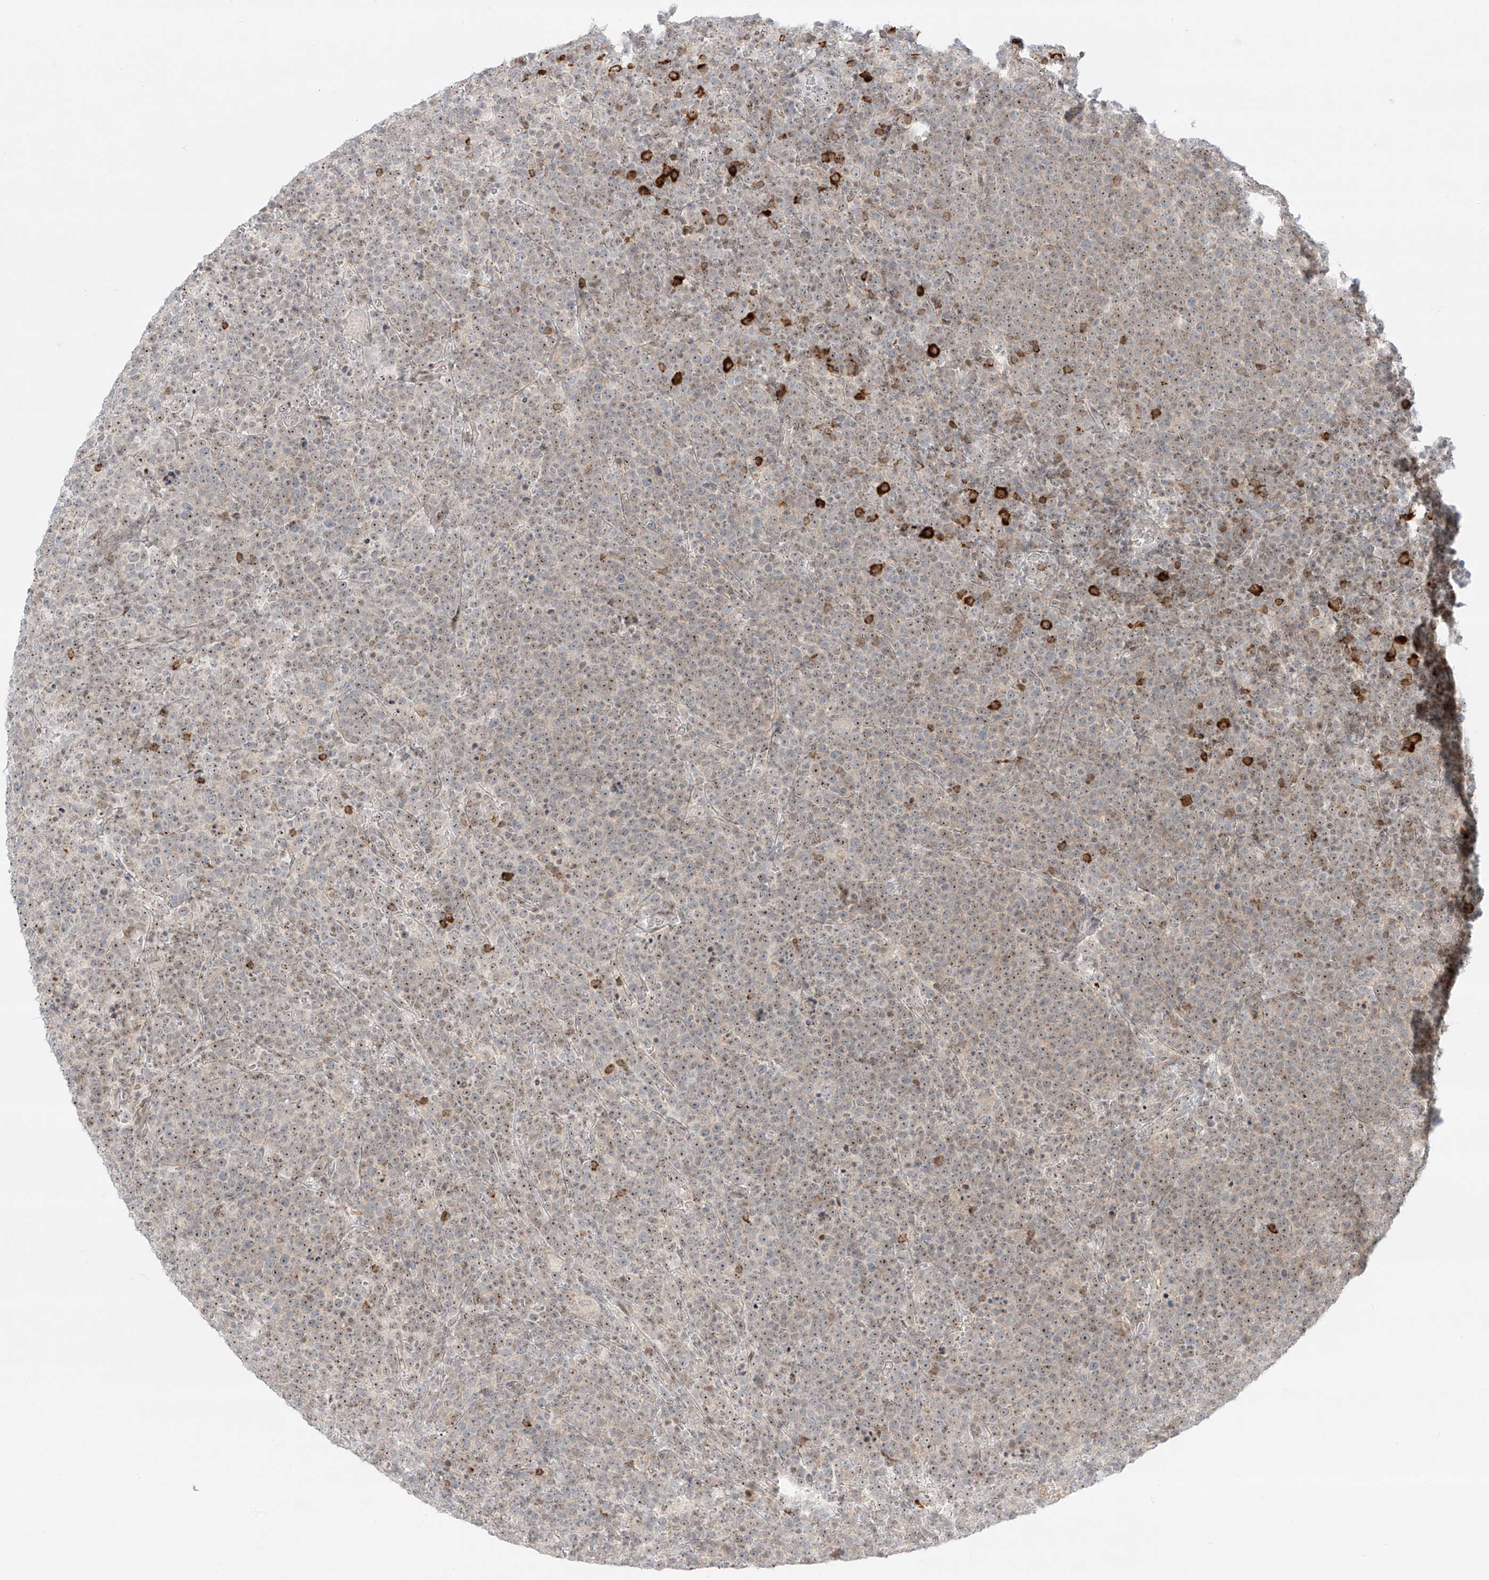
{"staining": {"intensity": "weak", "quantity": "25%-75%", "location": "nuclear"}, "tissue": "lymphoma", "cell_type": "Tumor cells", "image_type": "cancer", "snomed": [{"axis": "morphology", "description": "Malignant lymphoma, non-Hodgkin's type, High grade"}, {"axis": "topography", "description": "Lymph node"}], "caption": "A low amount of weak nuclear positivity is seen in approximately 25%-75% of tumor cells in lymphoma tissue.", "gene": "ZNF512", "patient": {"sex": "male", "age": 61}}